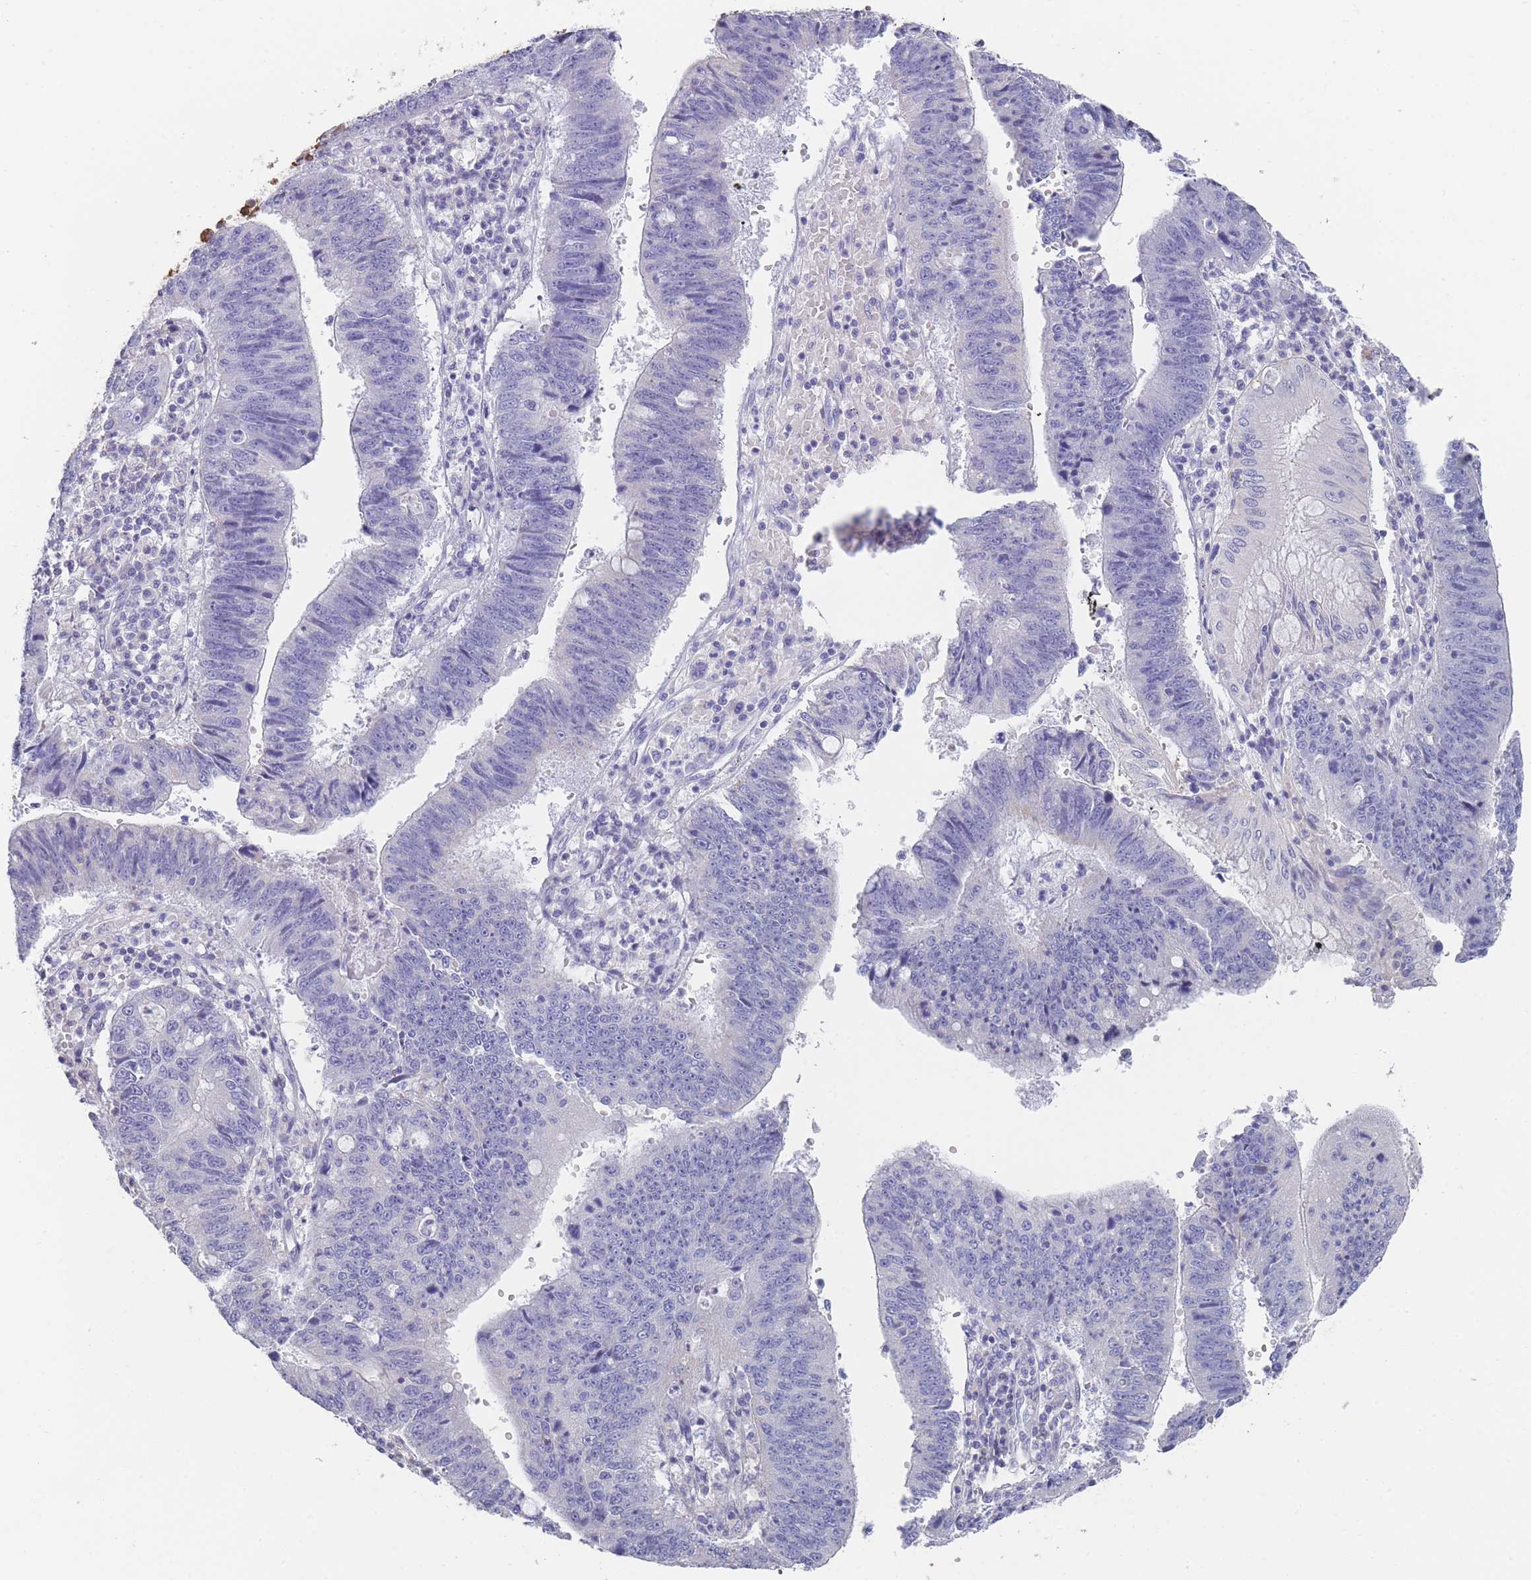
{"staining": {"intensity": "negative", "quantity": "none", "location": "none"}, "tissue": "stomach cancer", "cell_type": "Tumor cells", "image_type": "cancer", "snomed": [{"axis": "morphology", "description": "Adenocarcinoma, NOS"}, {"axis": "topography", "description": "Stomach"}], "caption": "Tumor cells are negative for brown protein staining in adenocarcinoma (stomach).", "gene": "SCCPDH", "patient": {"sex": "male", "age": 59}}